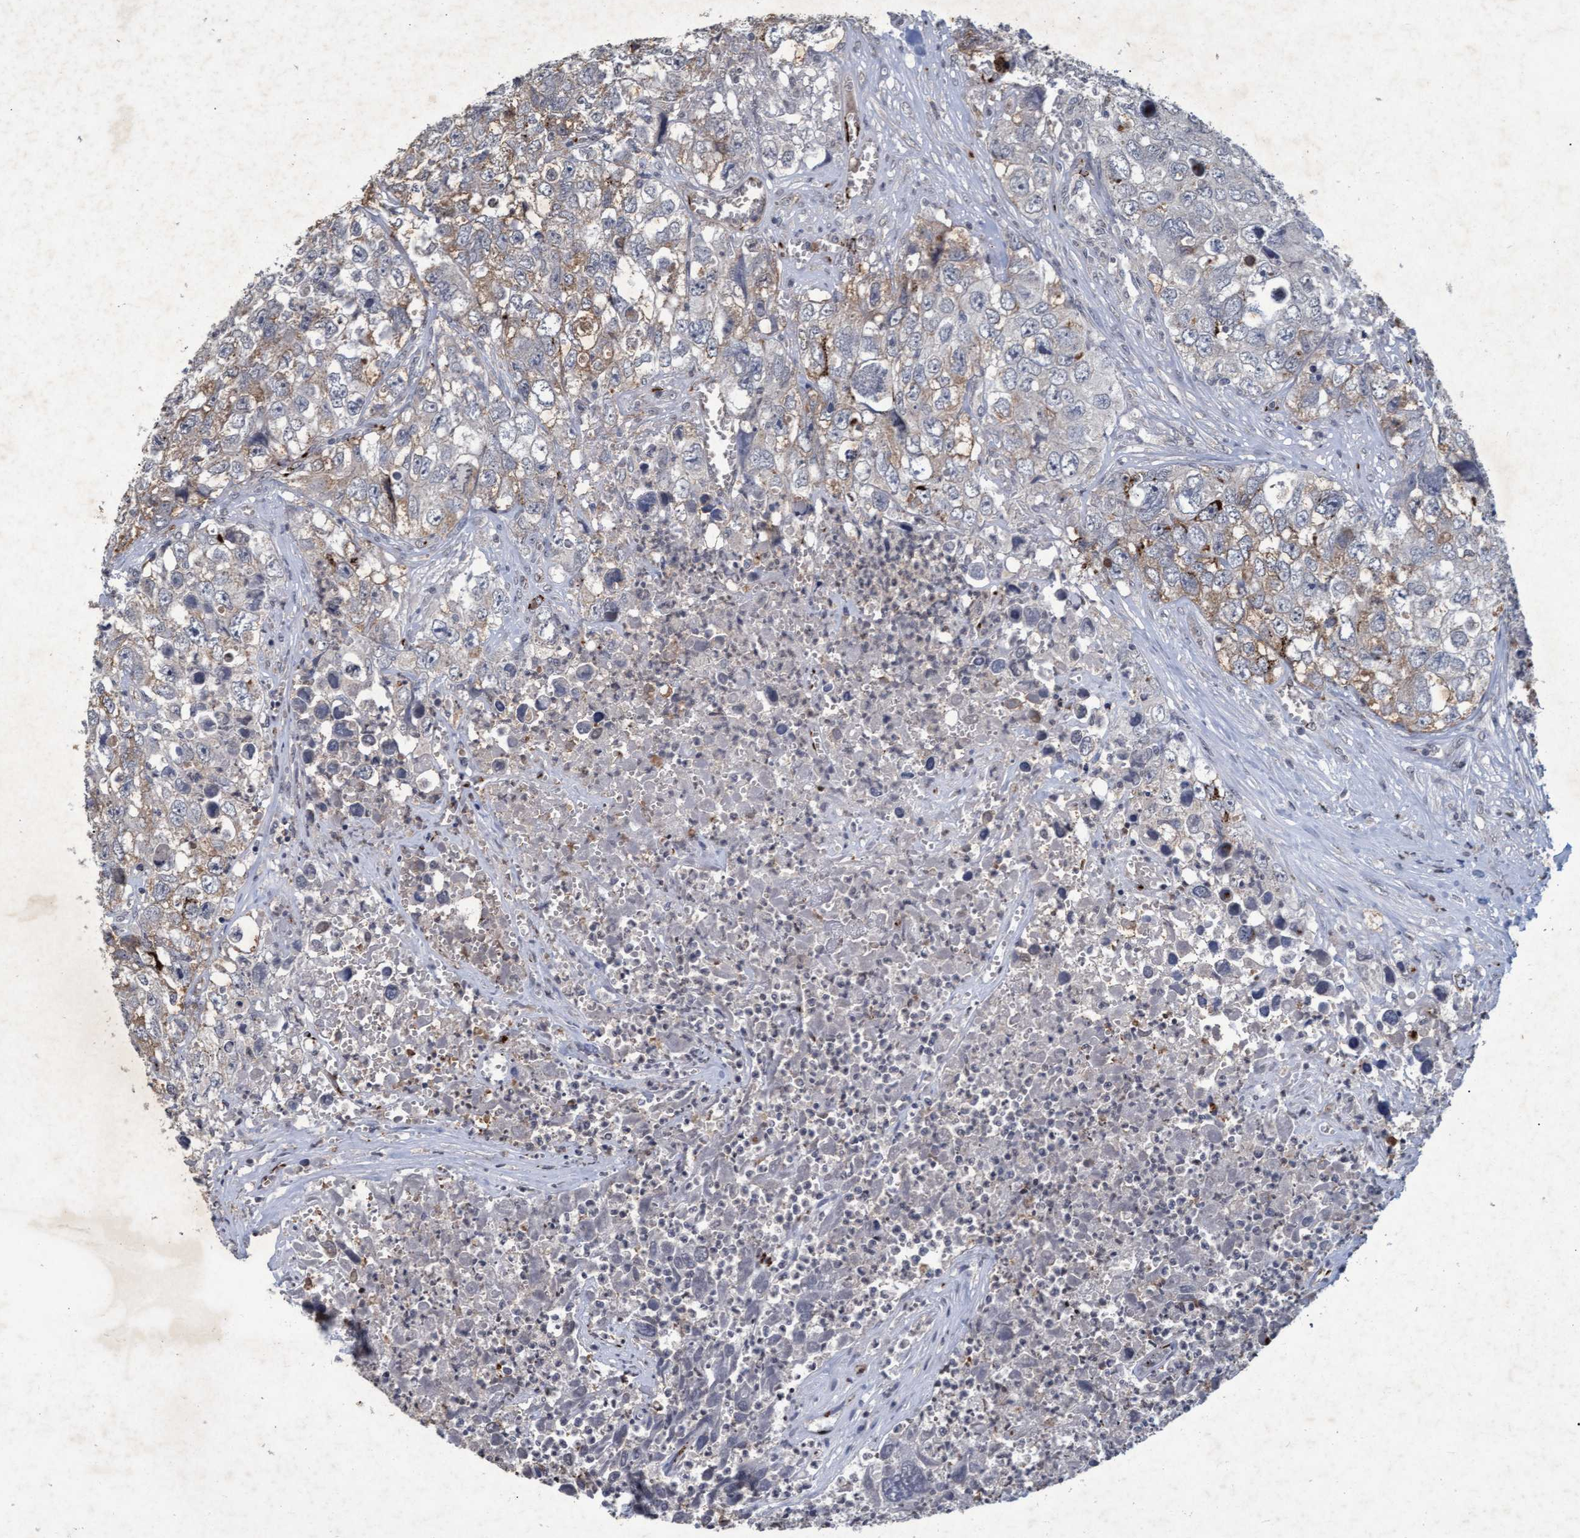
{"staining": {"intensity": "moderate", "quantity": "<25%", "location": "cytoplasmic/membranous"}, "tissue": "testis cancer", "cell_type": "Tumor cells", "image_type": "cancer", "snomed": [{"axis": "morphology", "description": "Seminoma, NOS"}, {"axis": "morphology", "description": "Carcinoma, Embryonal, NOS"}, {"axis": "topography", "description": "Testis"}], "caption": "The histopathology image reveals staining of testis cancer (embryonal carcinoma), revealing moderate cytoplasmic/membranous protein staining (brown color) within tumor cells. The staining was performed using DAB, with brown indicating positive protein expression. Nuclei are stained blue with hematoxylin.", "gene": "GALC", "patient": {"sex": "male", "age": 43}}